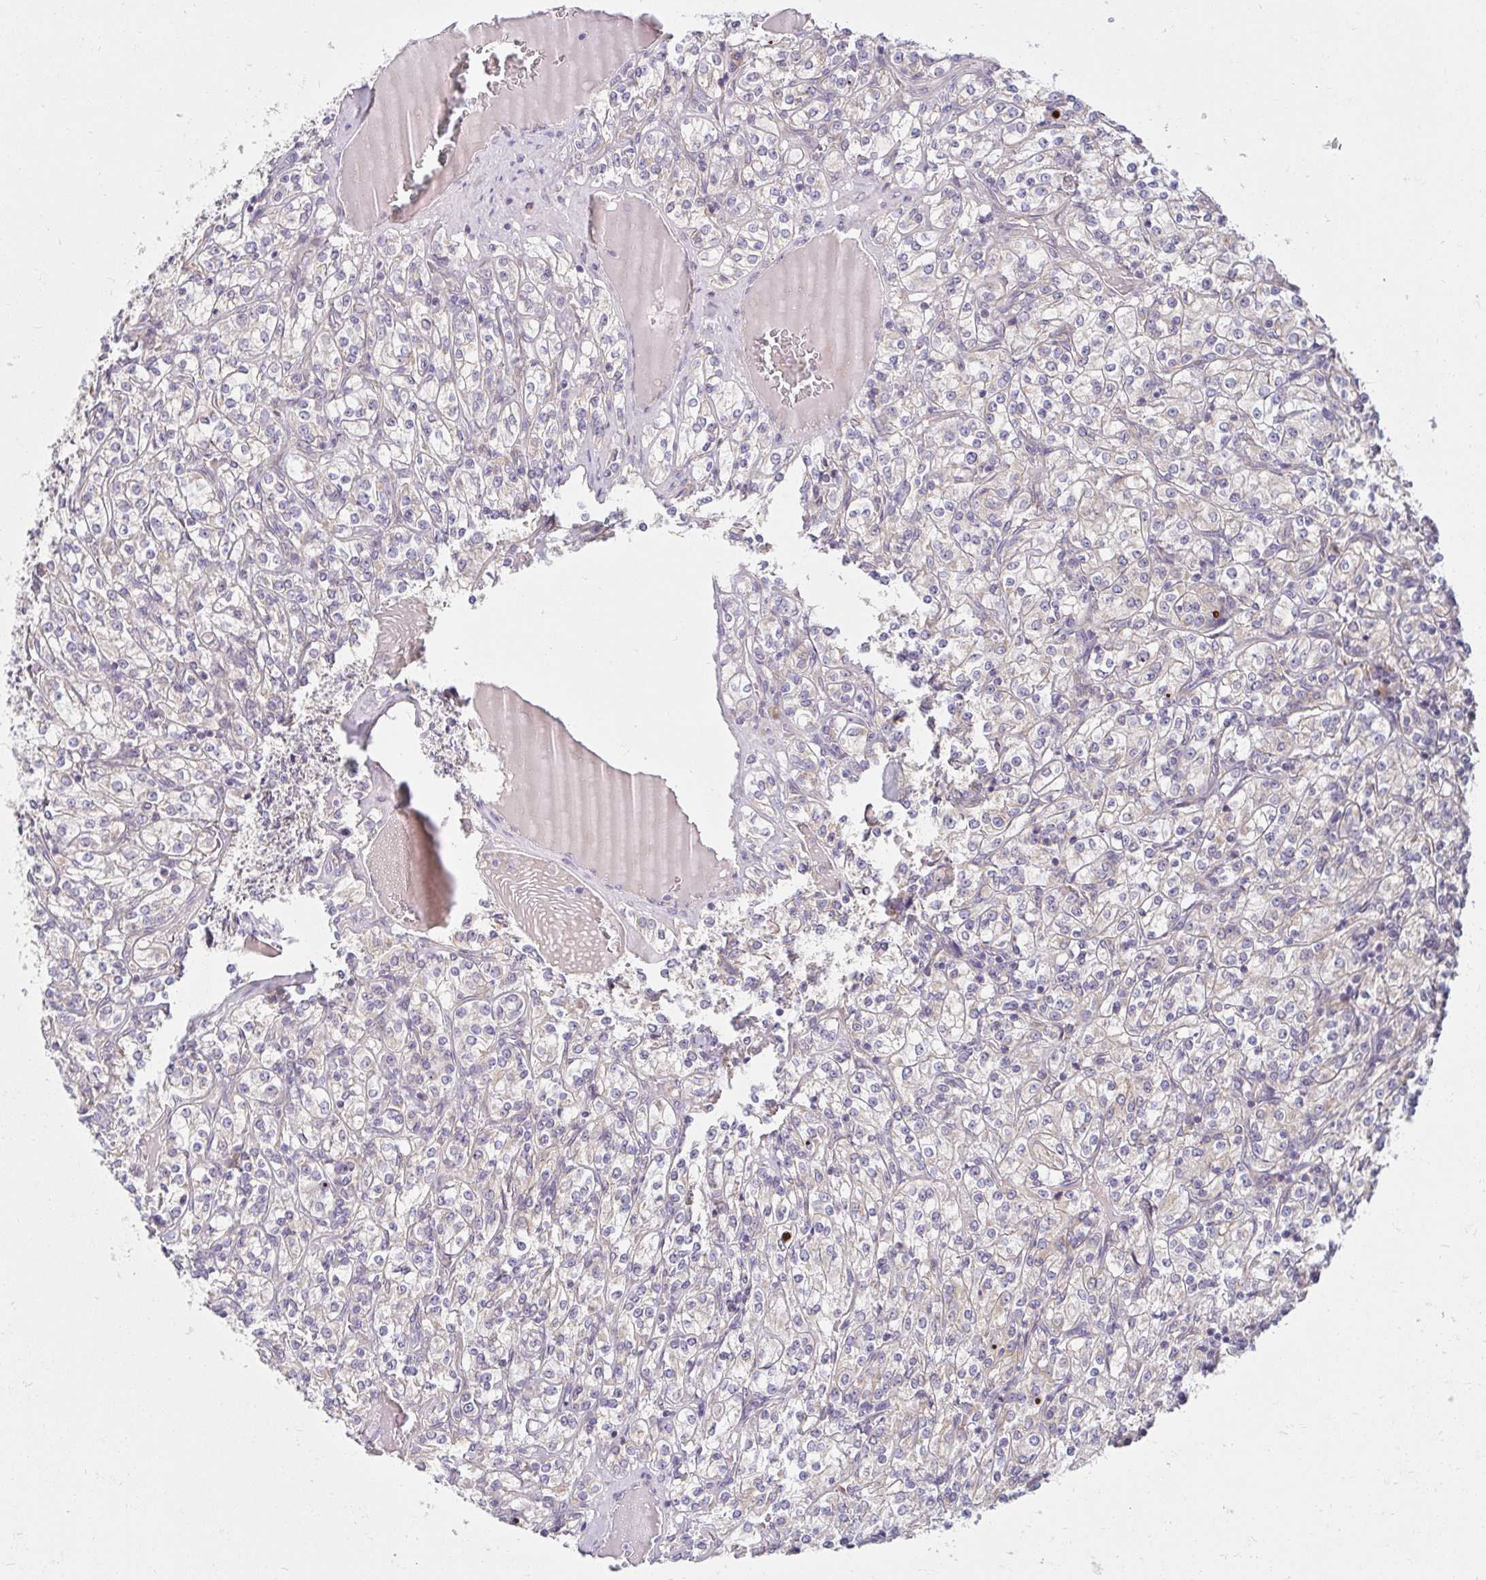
{"staining": {"intensity": "negative", "quantity": "none", "location": "none"}, "tissue": "renal cancer", "cell_type": "Tumor cells", "image_type": "cancer", "snomed": [{"axis": "morphology", "description": "Adenocarcinoma, NOS"}, {"axis": "topography", "description": "Kidney"}], "caption": "There is no significant staining in tumor cells of renal adenocarcinoma.", "gene": "SKP2", "patient": {"sex": "male", "age": 77}}